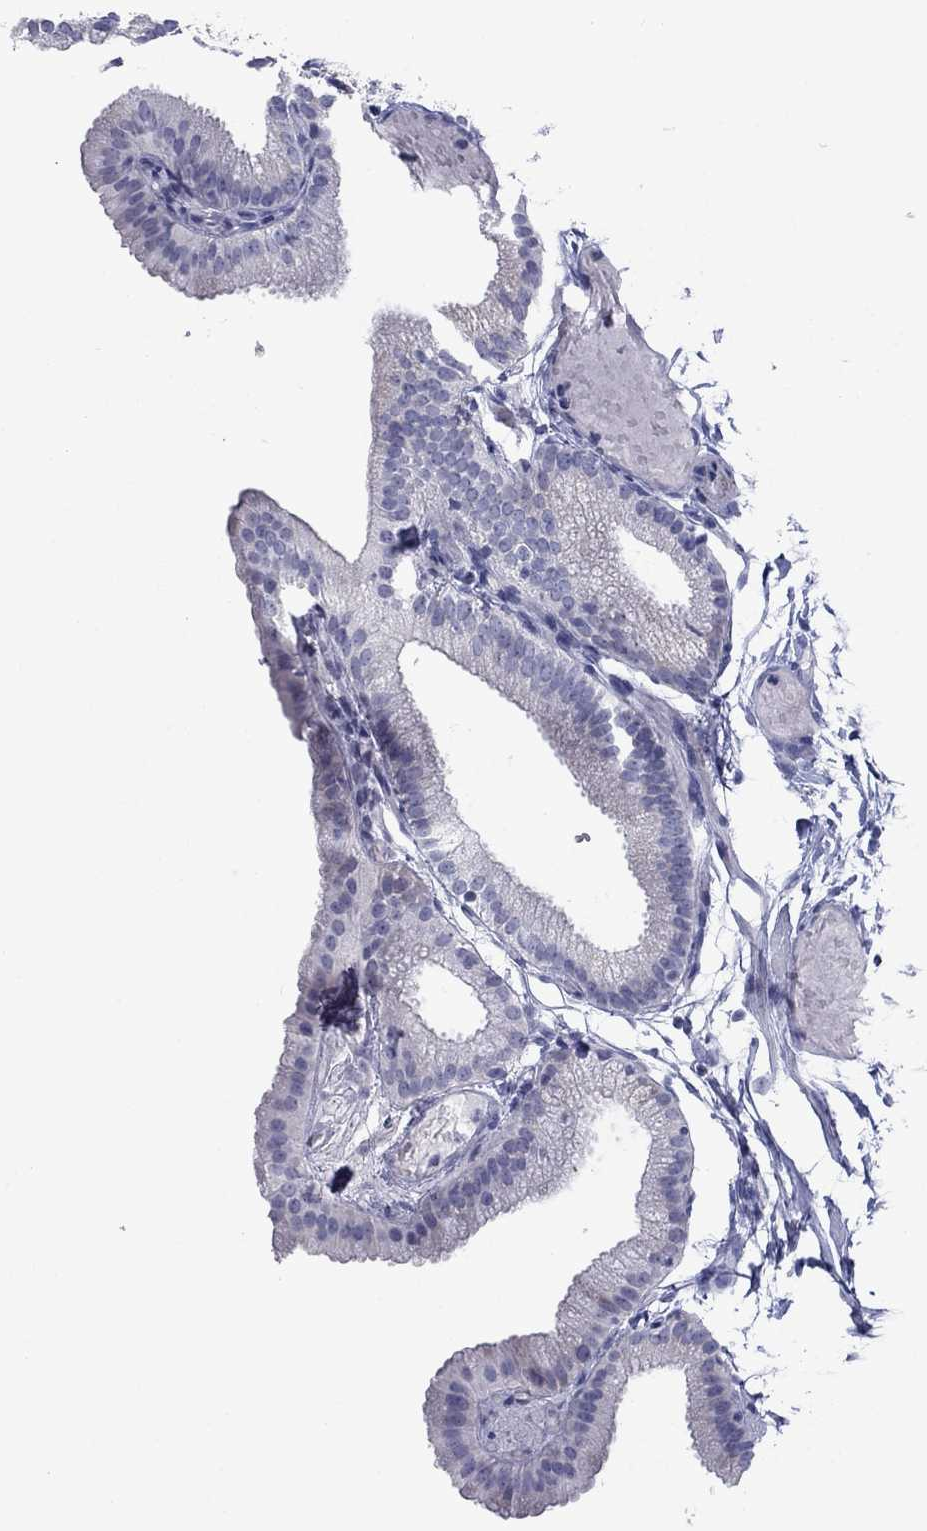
{"staining": {"intensity": "moderate", "quantity": "<25%", "location": "cytoplasmic/membranous"}, "tissue": "gallbladder", "cell_type": "Glandular cells", "image_type": "normal", "snomed": [{"axis": "morphology", "description": "Normal tissue, NOS"}, {"axis": "topography", "description": "Gallbladder"}], "caption": "Immunohistochemistry photomicrograph of unremarkable gallbladder stained for a protein (brown), which demonstrates low levels of moderate cytoplasmic/membranous staining in approximately <25% of glandular cells.", "gene": "TMPRSS11A", "patient": {"sex": "female", "age": 45}}